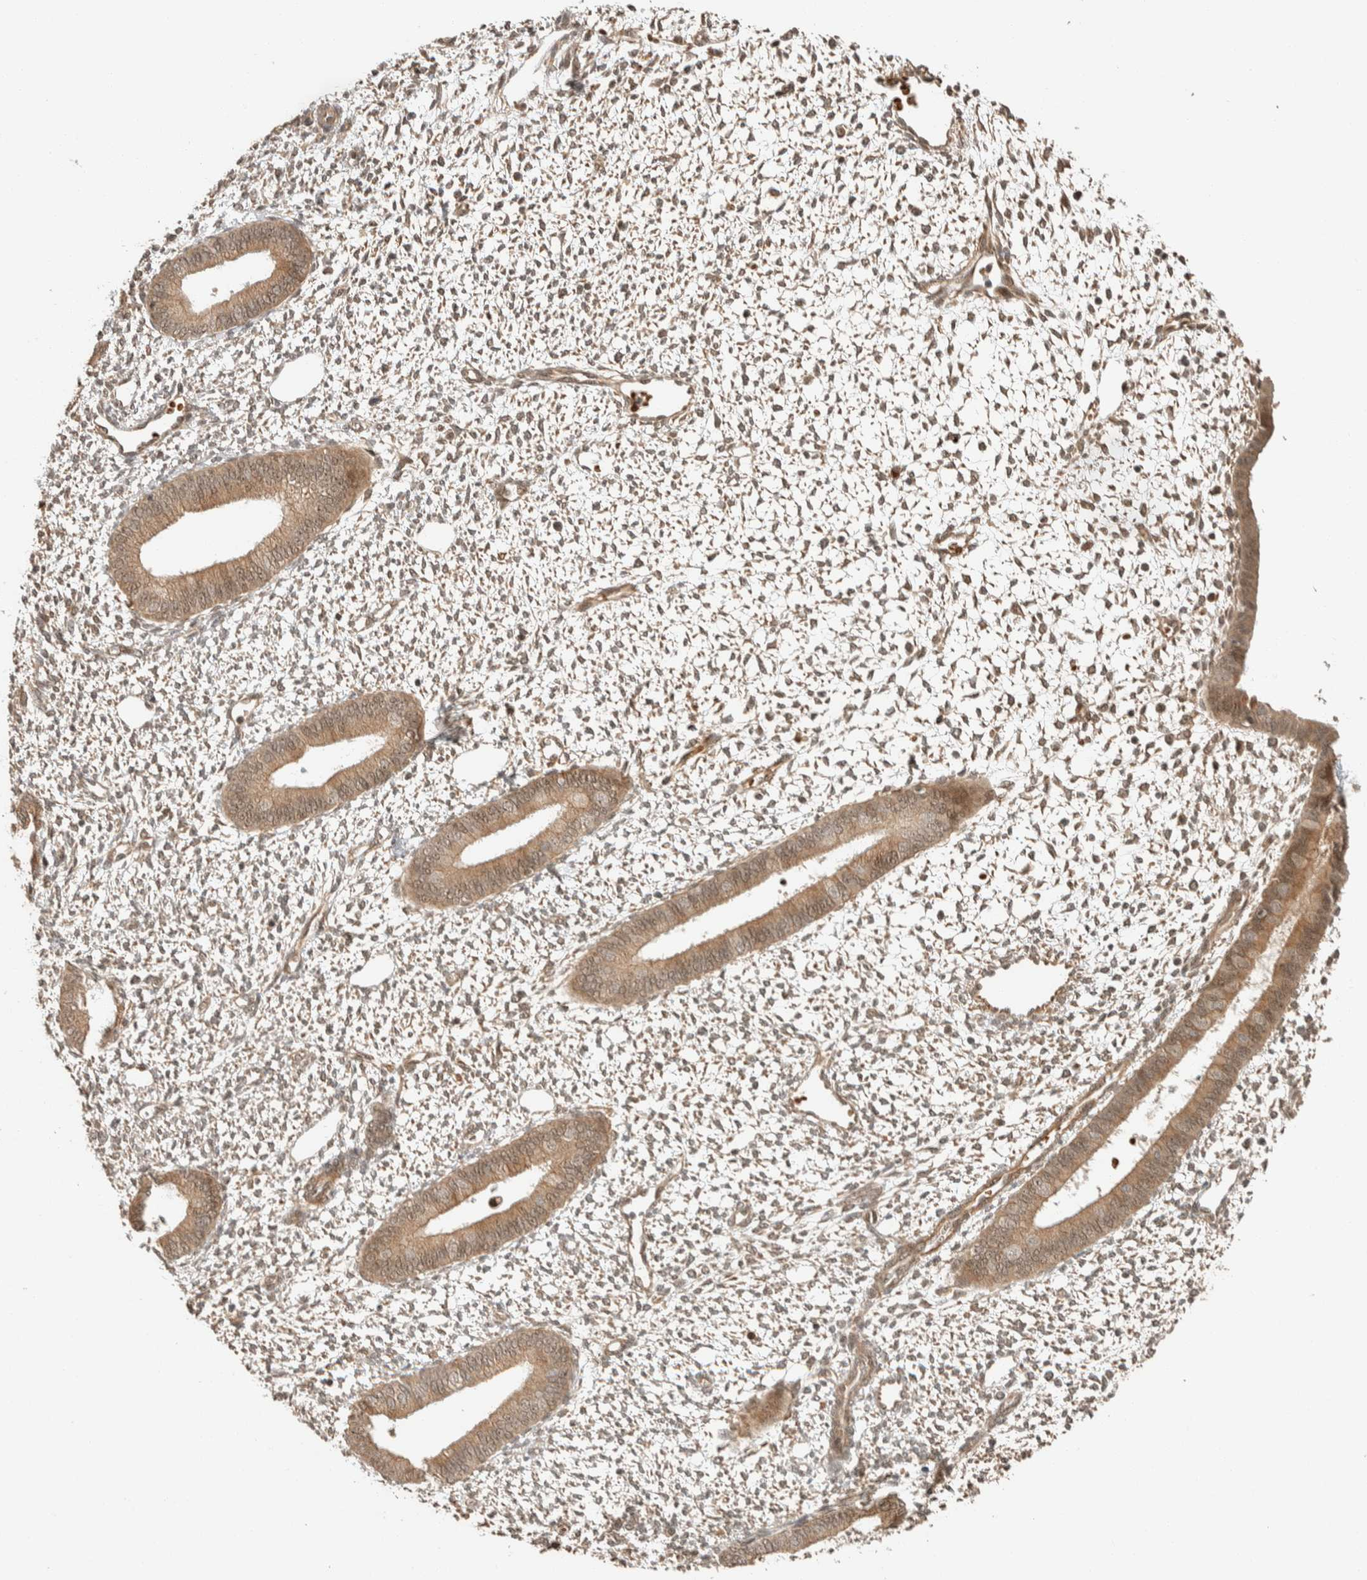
{"staining": {"intensity": "weak", "quantity": "25%-75%", "location": "cytoplasmic/membranous"}, "tissue": "endometrium", "cell_type": "Cells in endometrial stroma", "image_type": "normal", "snomed": [{"axis": "morphology", "description": "Normal tissue, NOS"}, {"axis": "topography", "description": "Endometrium"}], "caption": "Weak cytoplasmic/membranous expression for a protein is appreciated in about 25%-75% of cells in endometrial stroma of benign endometrium using IHC.", "gene": "ZBTB2", "patient": {"sex": "female", "age": 46}}